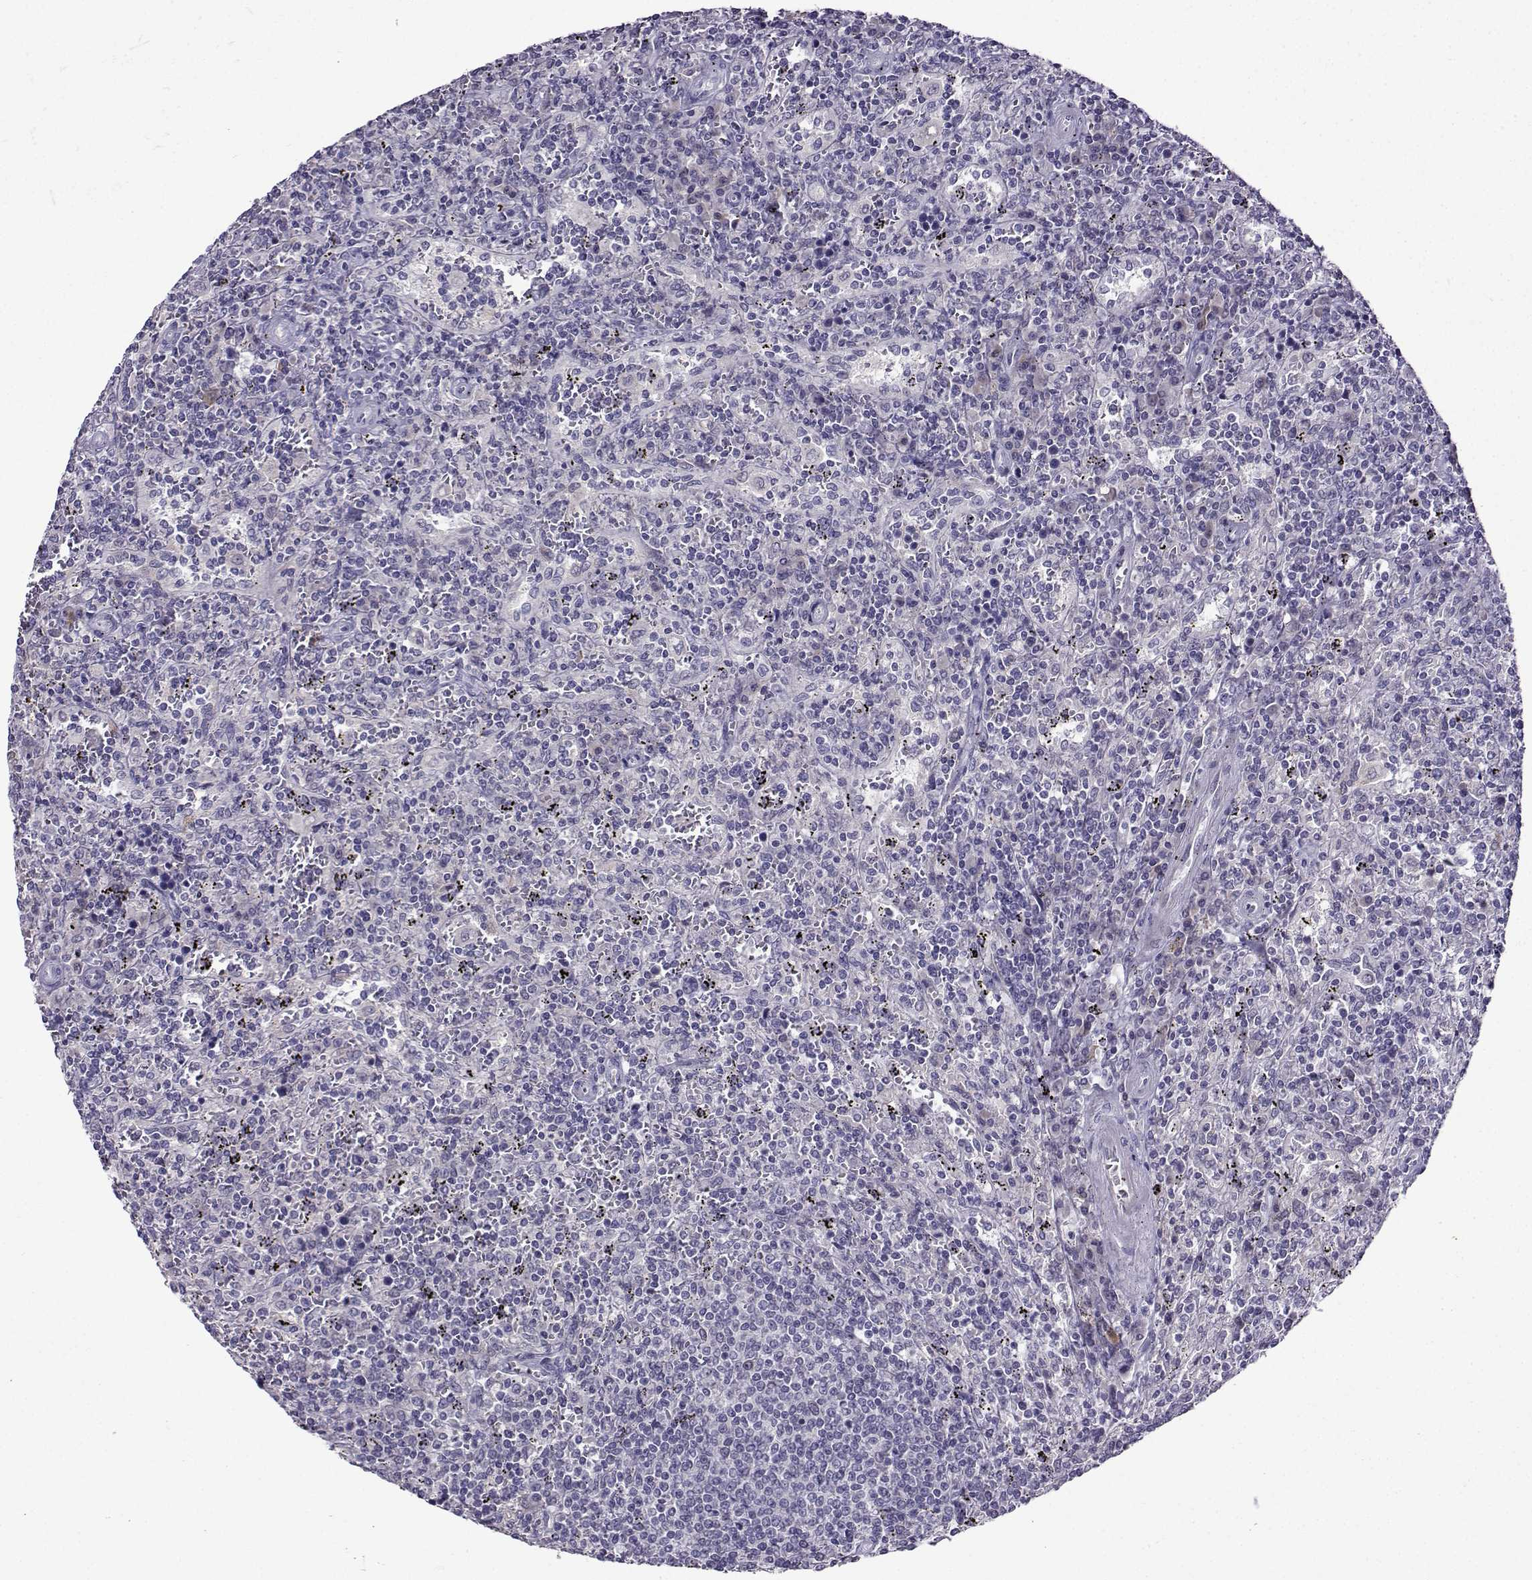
{"staining": {"intensity": "negative", "quantity": "none", "location": "none"}, "tissue": "lymphoma", "cell_type": "Tumor cells", "image_type": "cancer", "snomed": [{"axis": "morphology", "description": "Malignant lymphoma, non-Hodgkin's type, Low grade"}, {"axis": "topography", "description": "Spleen"}], "caption": "Immunohistochemistry image of neoplastic tissue: human lymphoma stained with DAB exhibits no significant protein expression in tumor cells. (Brightfield microscopy of DAB (3,3'-diaminobenzidine) IHC at high magnification).", "gene": "CRYBB1", "patient": {"sex": "male", "age": 62}}